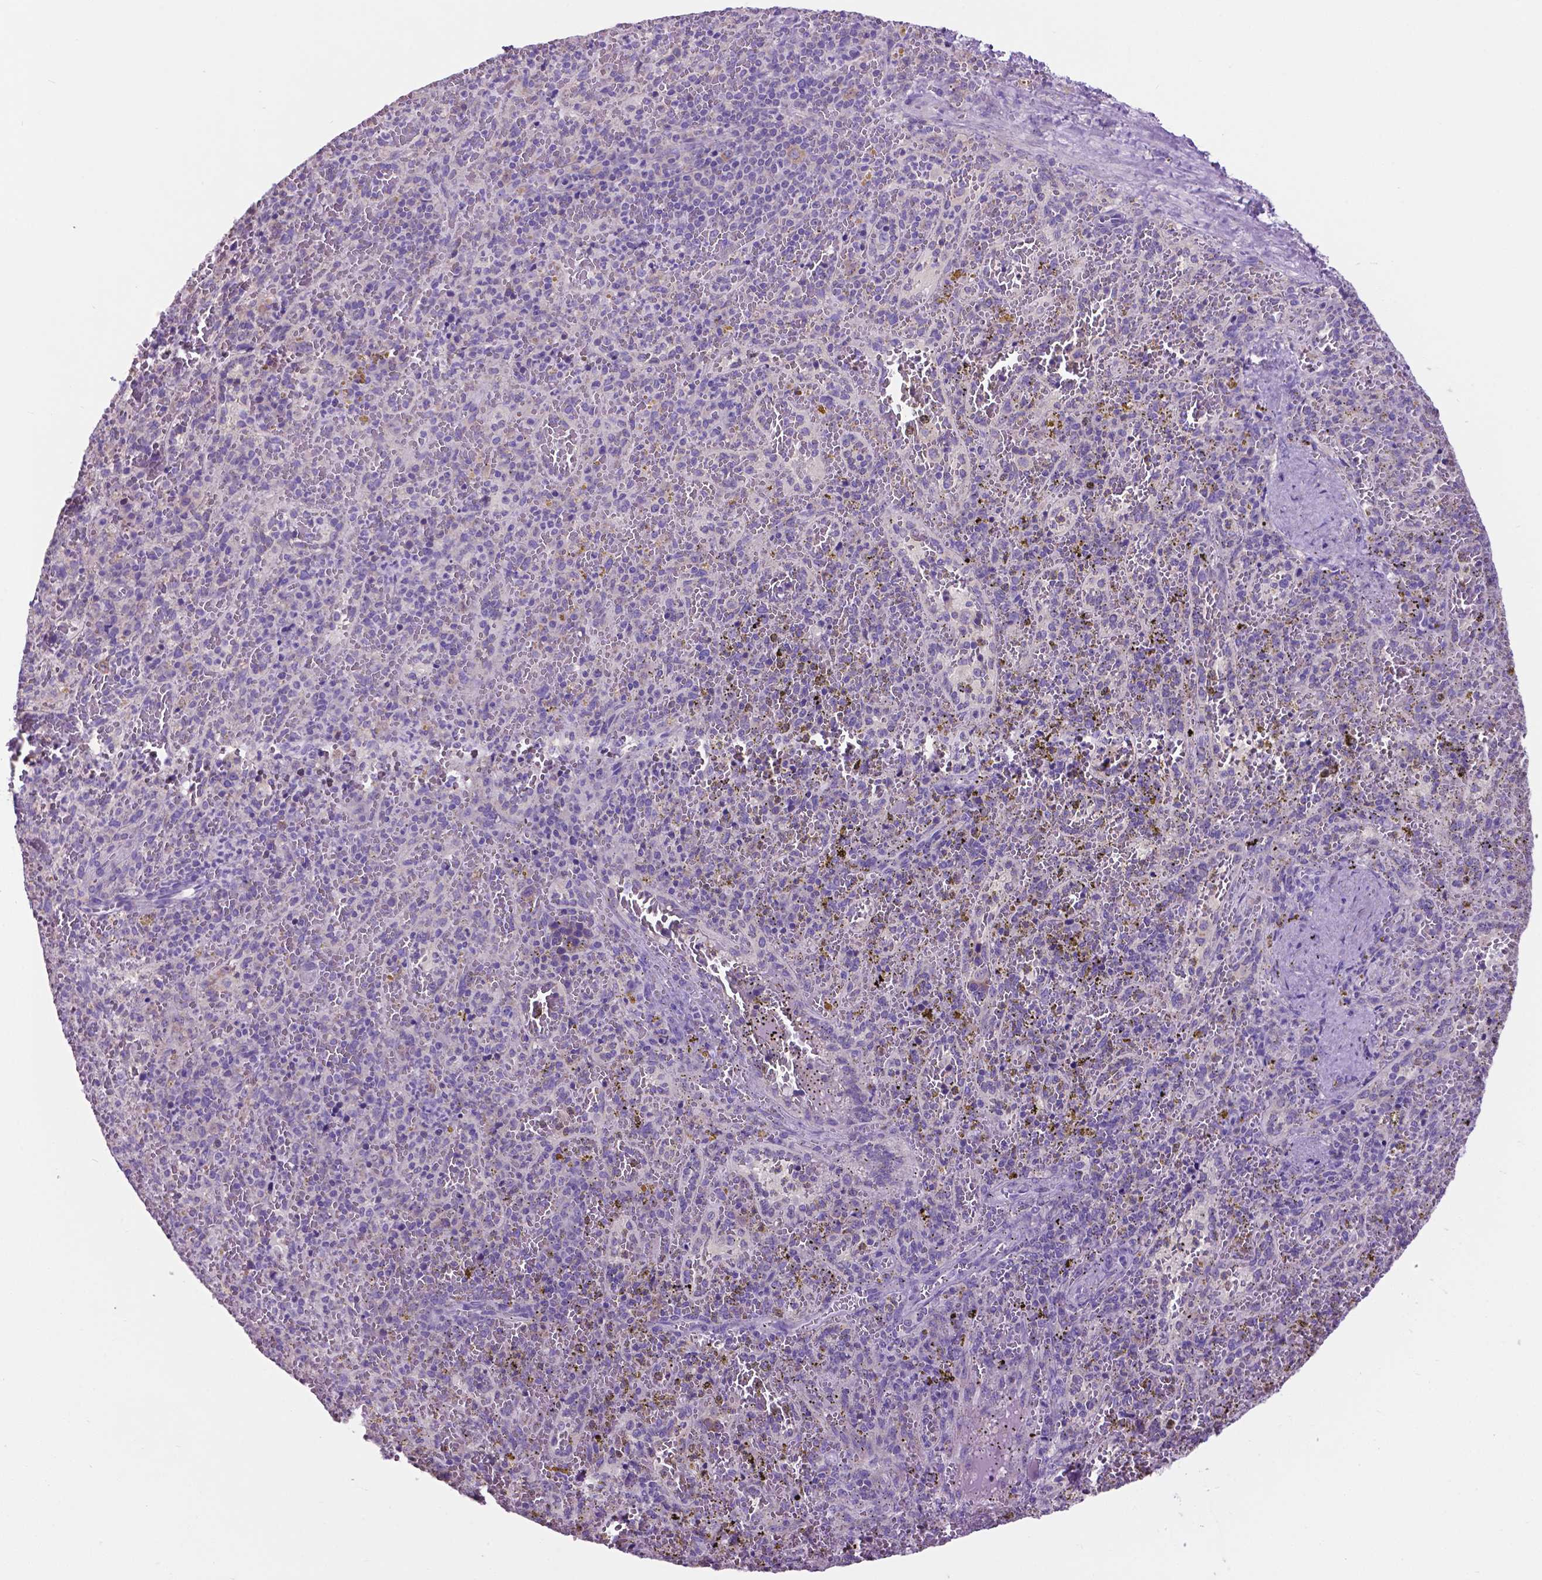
{"staining": {"intensity": "negative", "quantity": "none", "location": "none"}, "tissue": "spleen", "cell_type": "Cells in red pulp", "image_type": "normal", "snomed": [{"axis": "morphology", "description": "Normal tissue, NOS"}, {"axis": "topography", "description": "Spleen"}], "caption": "An IHC micrograph of unremarkable spleen is shown. There is no staining in cells in red pulp of spleen.", "gene": "SPDYA", "patient": {"sex": "female", "age": 50}}